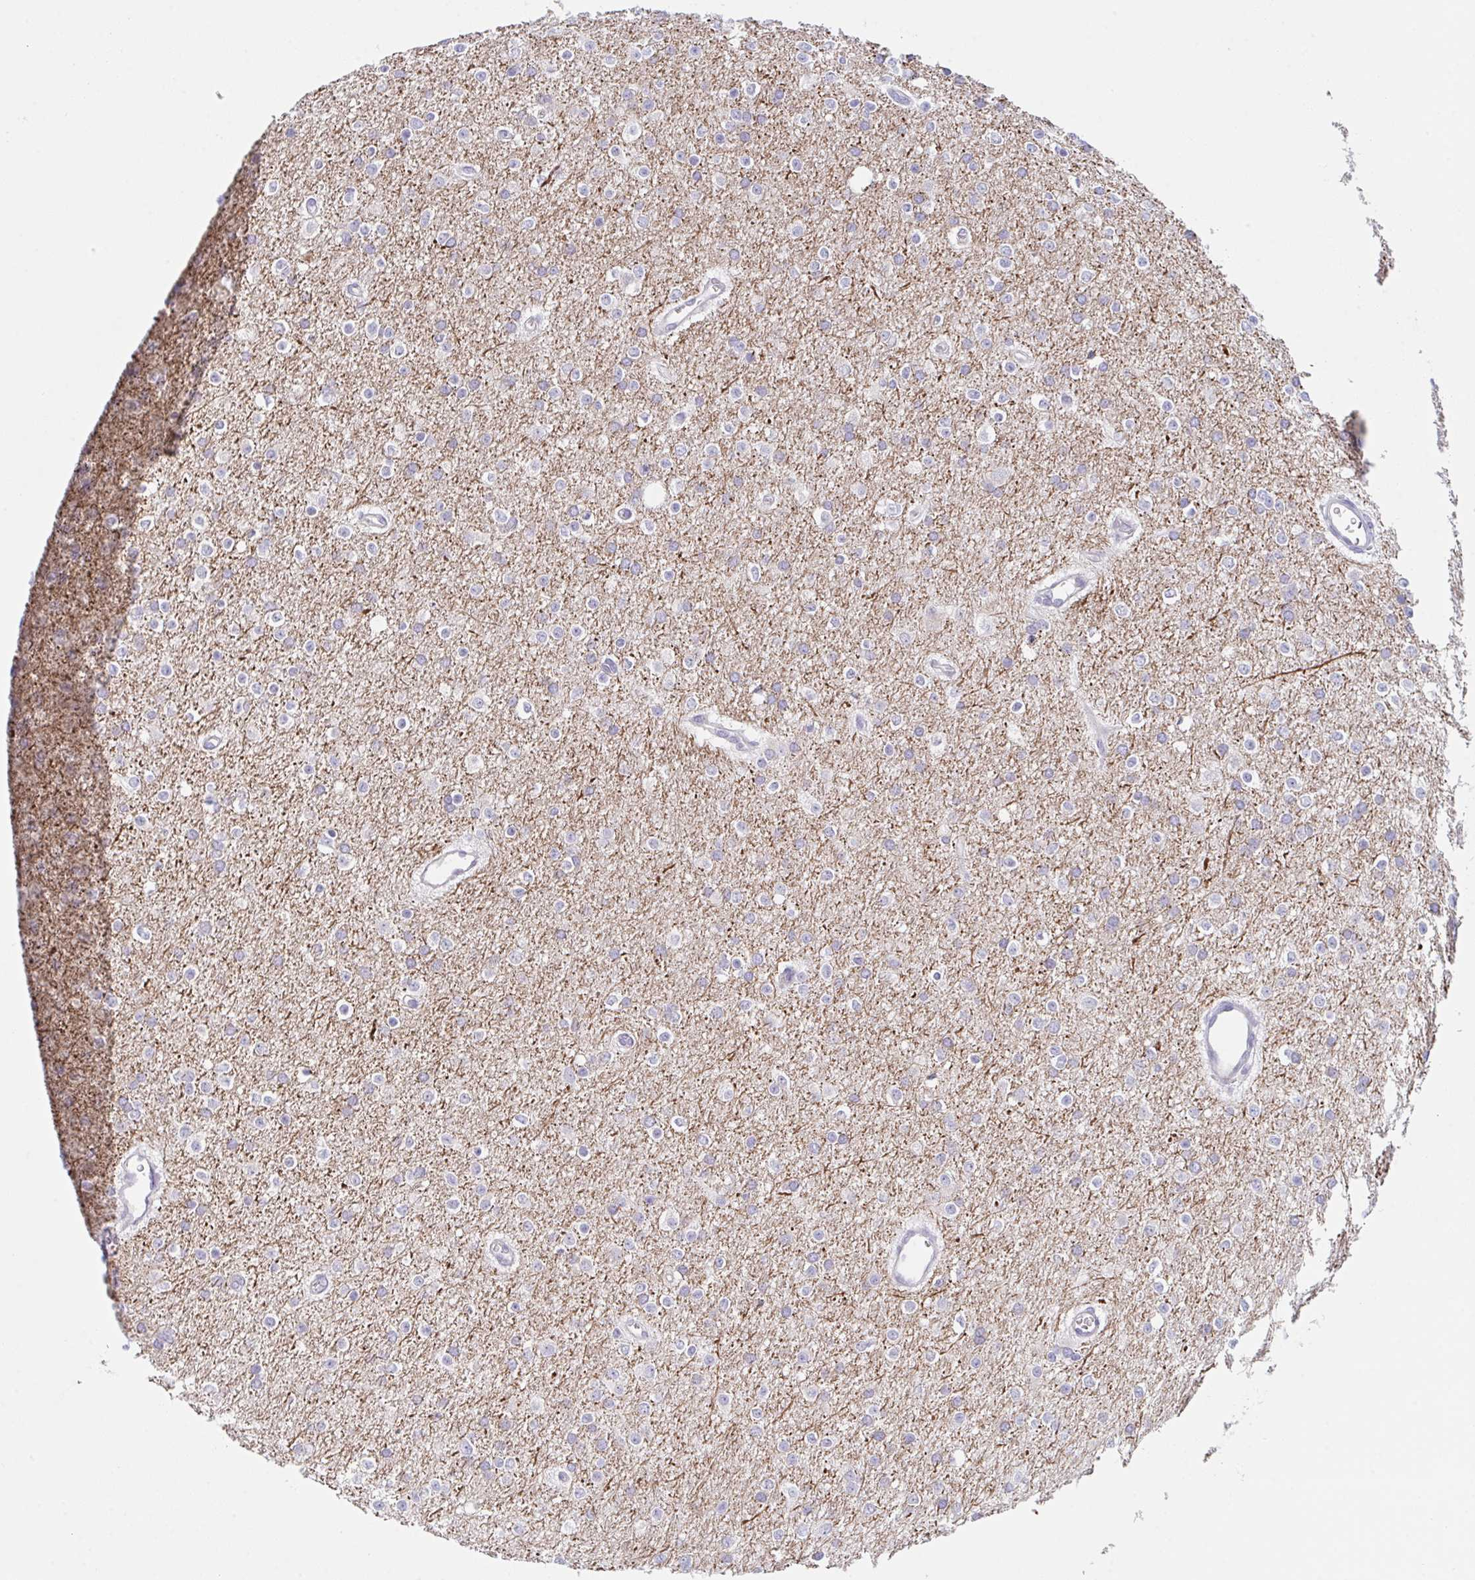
{"staining": {"intensity": "negative", "quantity": "none", "location": "none"}, "tissue": "glioma", "cell_type": "Tumor cells", "image_type": "cancer", "snomed": [{"axis": "morphology", "description": "Glioma, malignant, Low grade"}, {"axis": "topography", "description": "Brain"}], "caption": "Tumor cells are negative for brown protein staining in malignant glioma (low-grade).", "gene": "NAA30", "patient": {"sex": "female", "age": 34}}